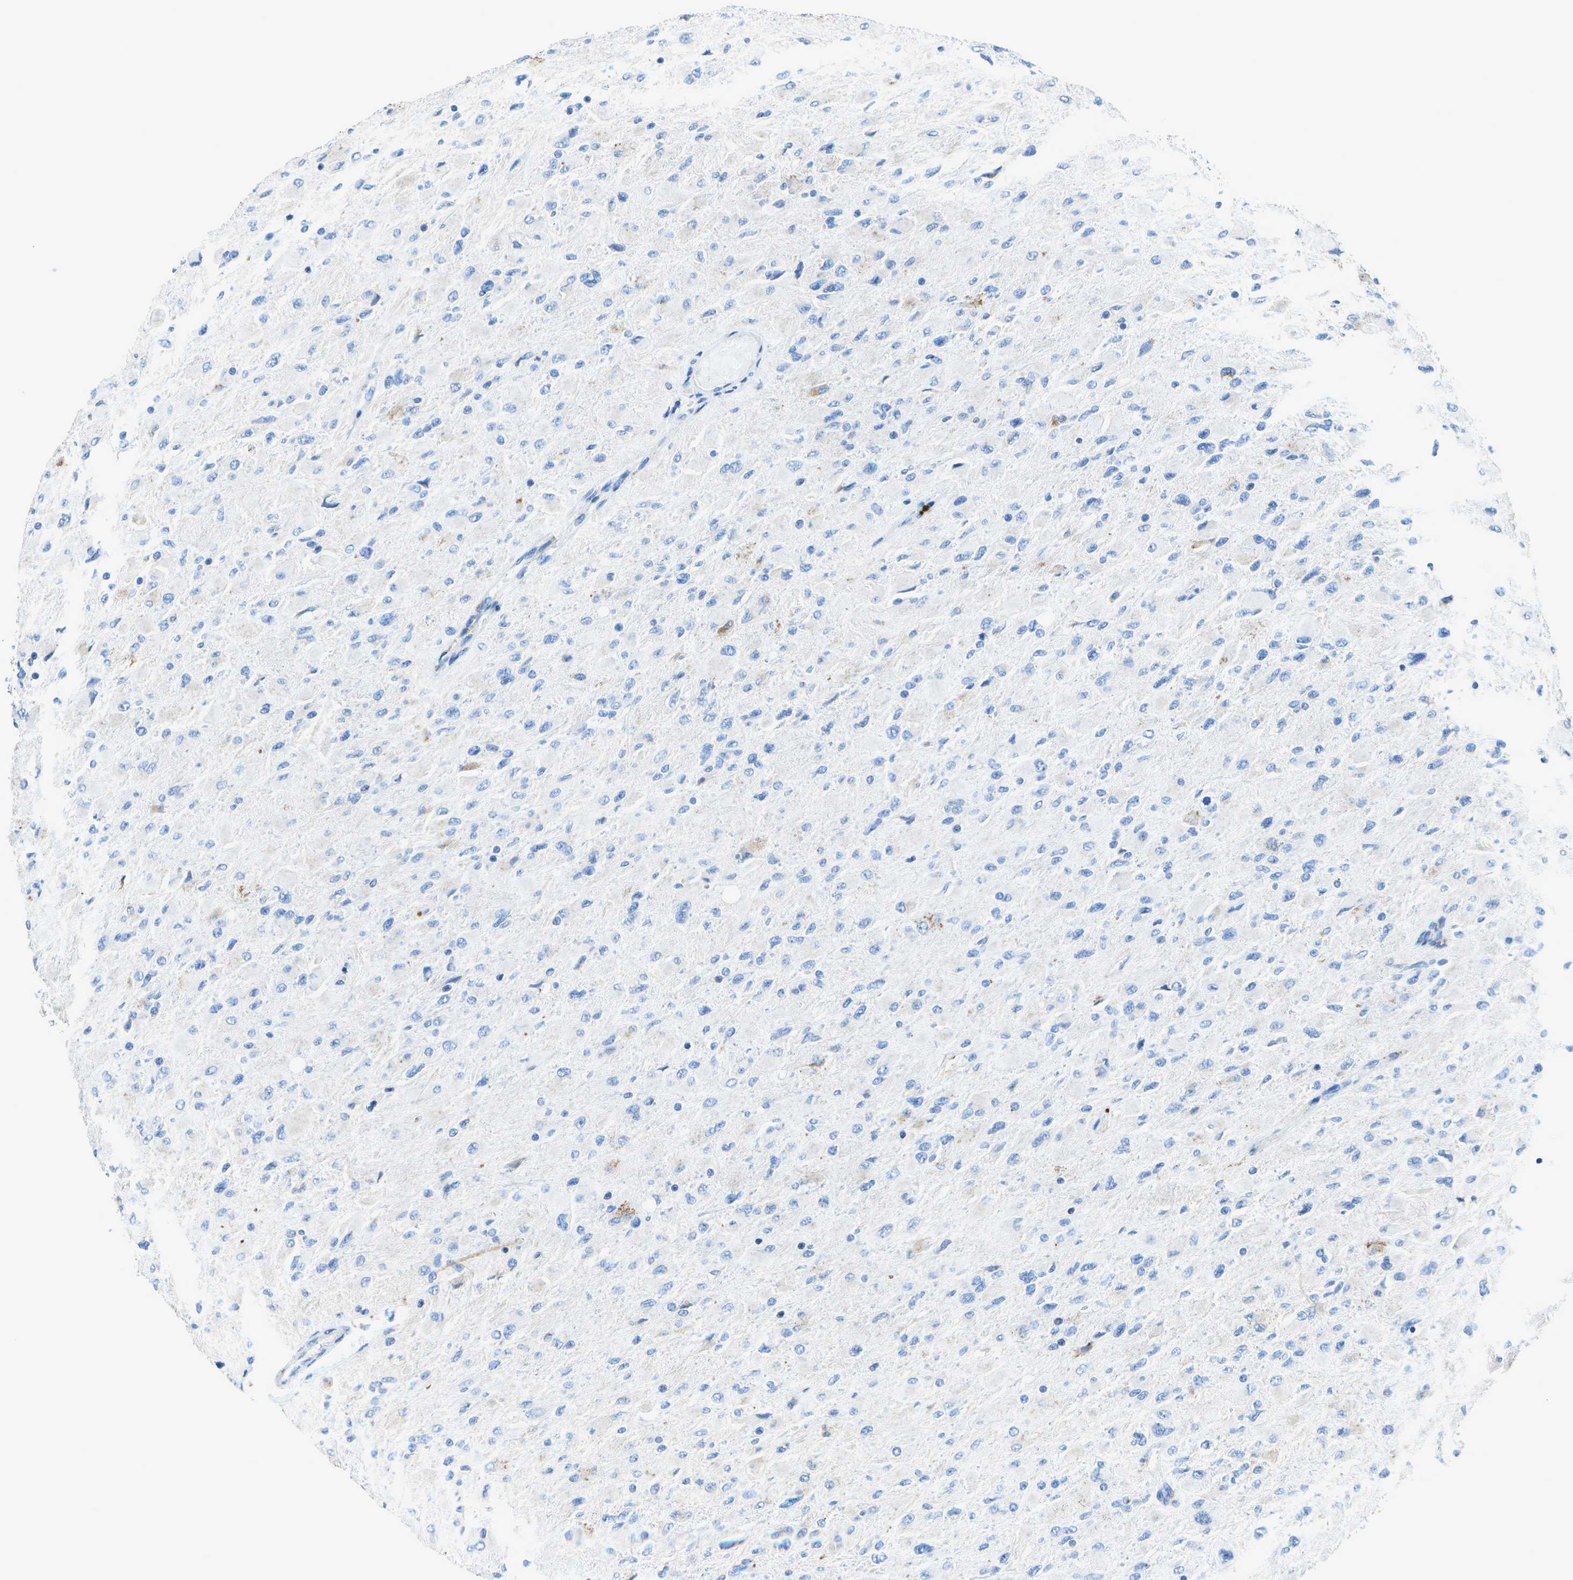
{"staining": {"intensity": "negative", "quantity": "none", "location": "none"}, "tissue": "glioma", "cell_type": "Tumor cells", "image_type": "cancer", "snomed": [{"axis": "morphology", "description": "Glioma, malignant, High grade"}, {"axis": "topography", "description": "Cerebral cortex"}], "caption": "DAB (3,3'-diaminobenzidine) immunohistochemical staining of human glioma exhibits no significant expression in tumor cells. (DAB immunohistochemistry visualized using brightfield microscopy, high magnification).", "gene": "DCT", "patient": {"sex": "female", "age": 36}}